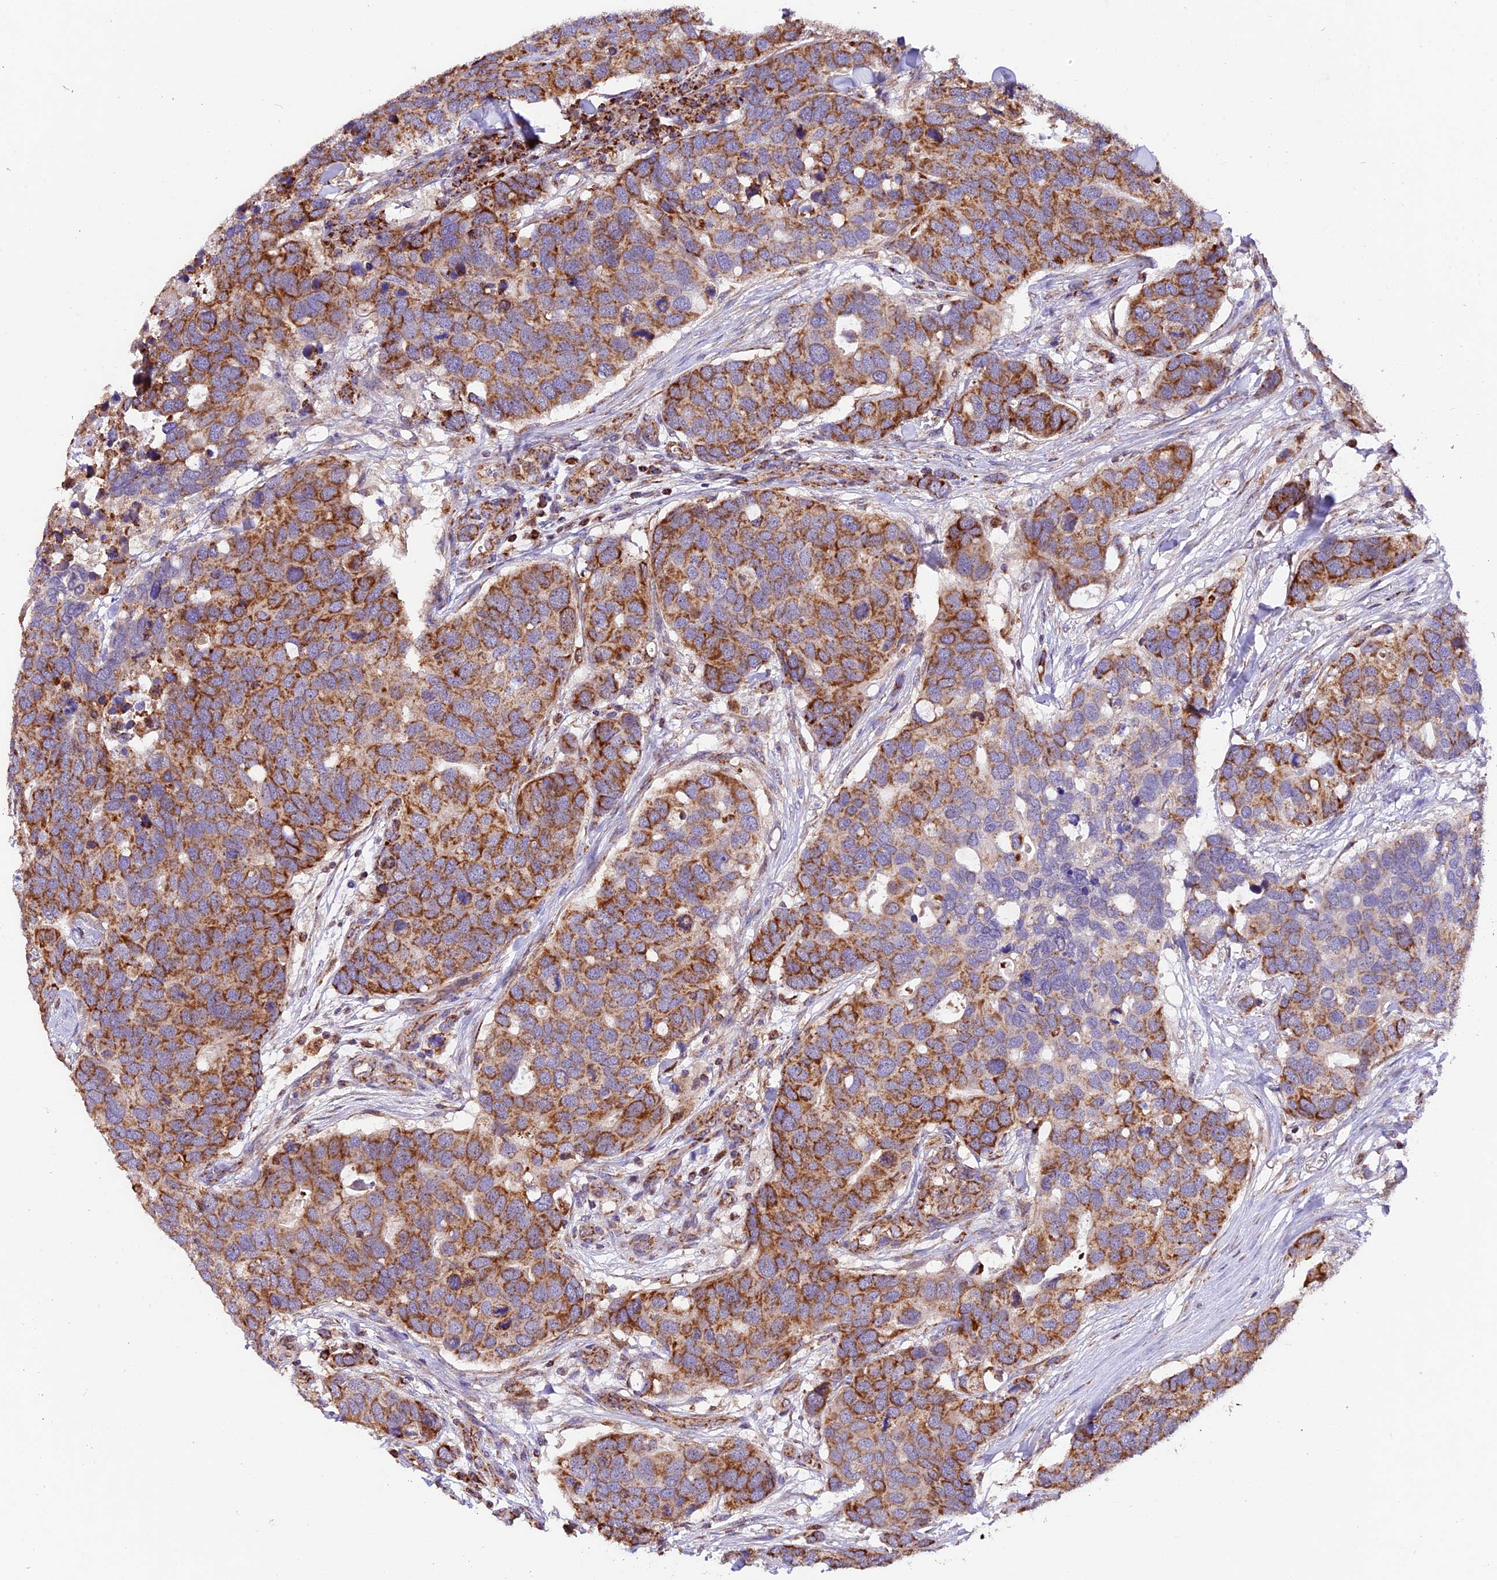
{"staining": {"intensity": "moderate", "quantity": ">75%", "location": "cytoplasmic/membranous"}, "tissue": "breast cancer", "cell_type": "Tumor cells", "image_type": "cancer", "snomed": [{"axis": "morphology", "description": "Duct carcinoma"}, {"axis": "topography", "description": "Breast"}], "caption": "Moderate cytoplasmic/membranous positivity is present in approximately >75% of tumor cells in breast cancer (intraductal carcinoma).", "gene": "NDUFA8", "patient": {"sex": "female", "age": 83}}